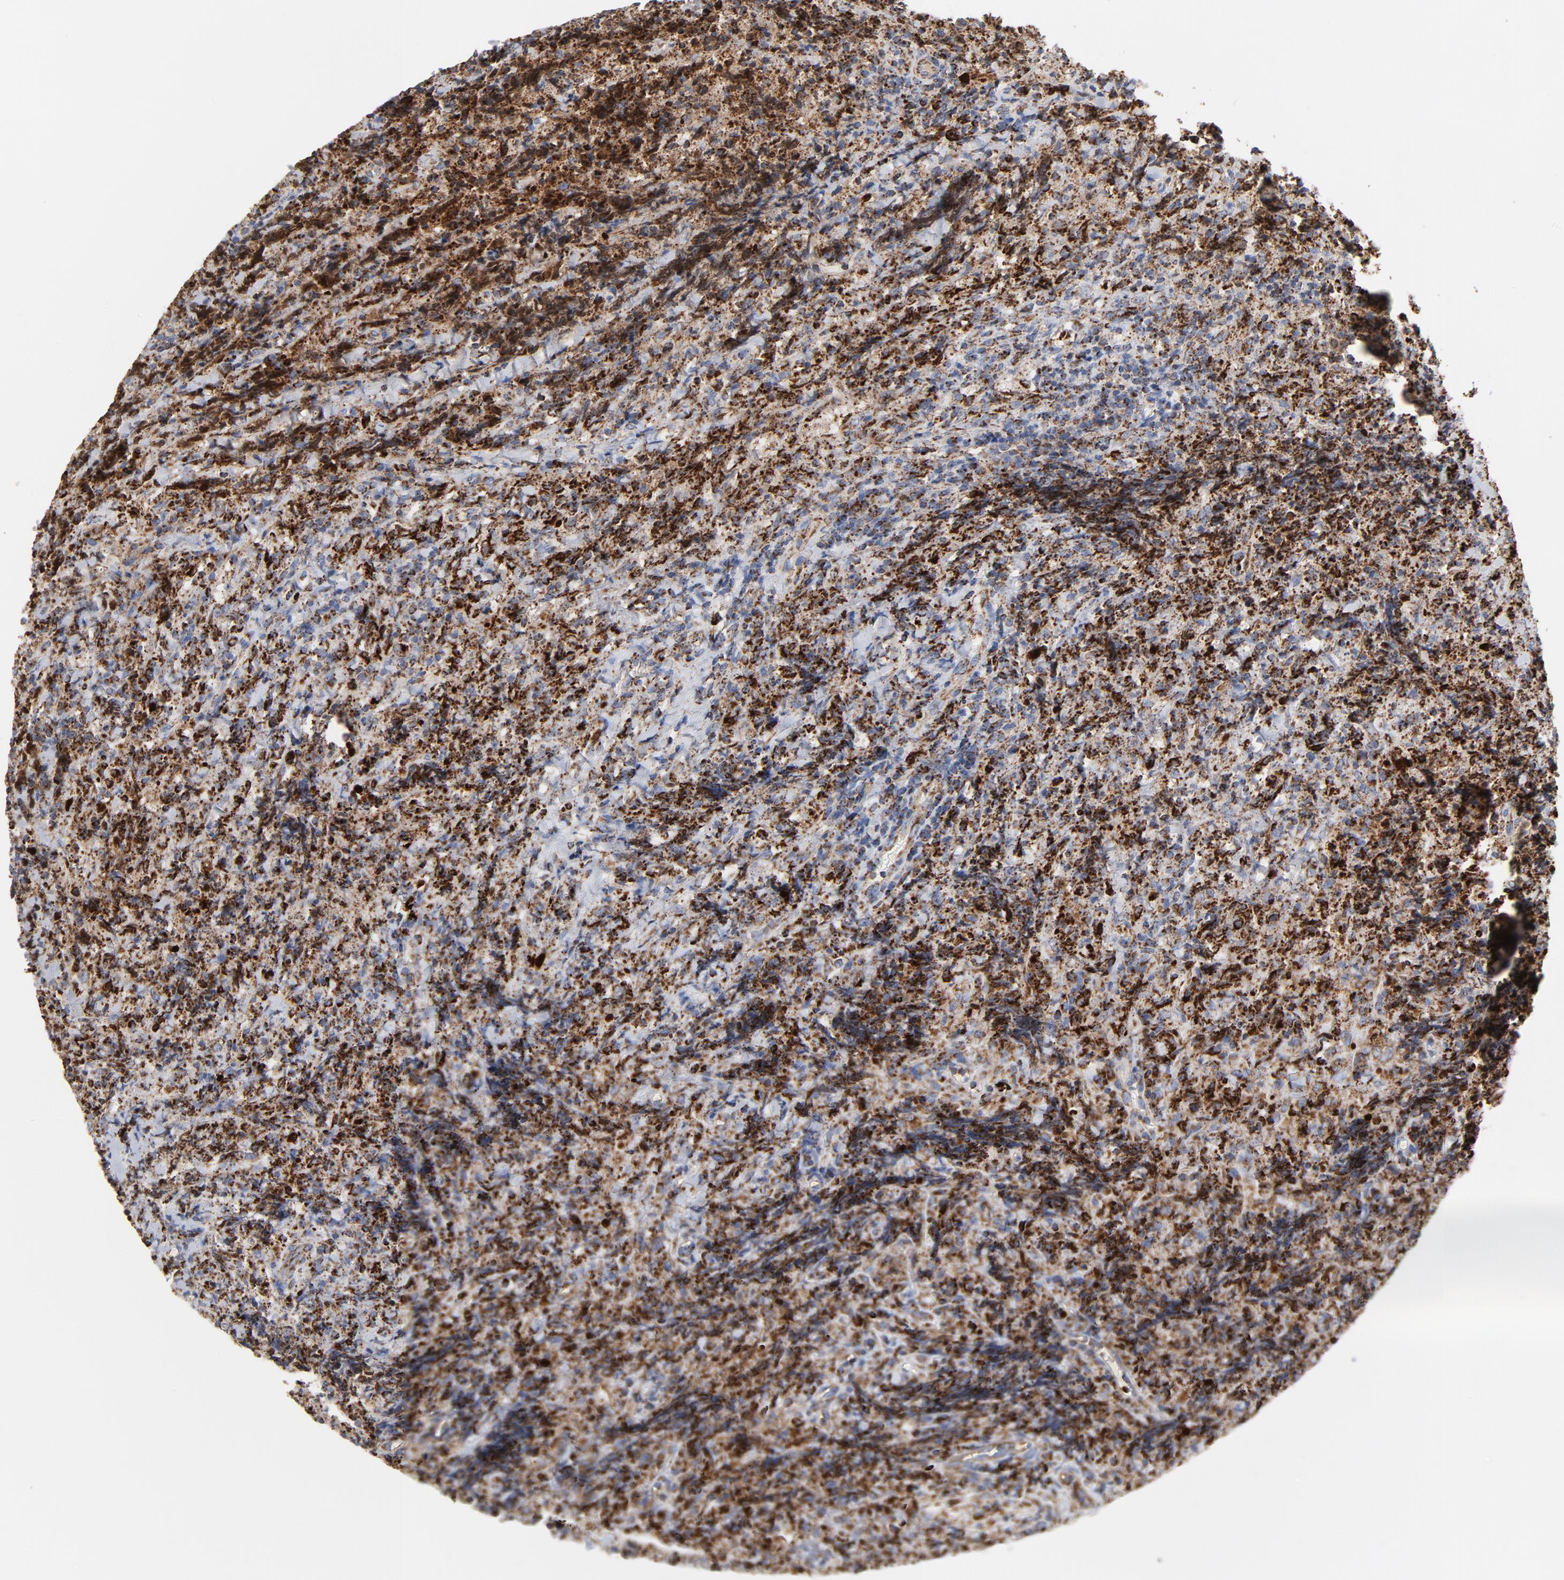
{"staining": {"intensity": "strong", "quantity": ">75%", "location": "cytoplasmic/membranous"}, "tissue": "lymphoma", "cell_type": "Tumor cells", "image_type": "cancer", "snomed": [{"axis": "morphology", "description": "Malignant lymphoma, non-Hodgkin's type, High grade"}, {"axis": "topography", "description": "Tonsil"}], "caption": "A brown stain shows strong cytoplasmic/membranous positivity of a protein in human high-grade malignant lymphoma, non-Hodgkin's type tumor cells.", "gene": "DIABLO", "patient": {"sex": "female", "age": 36}}